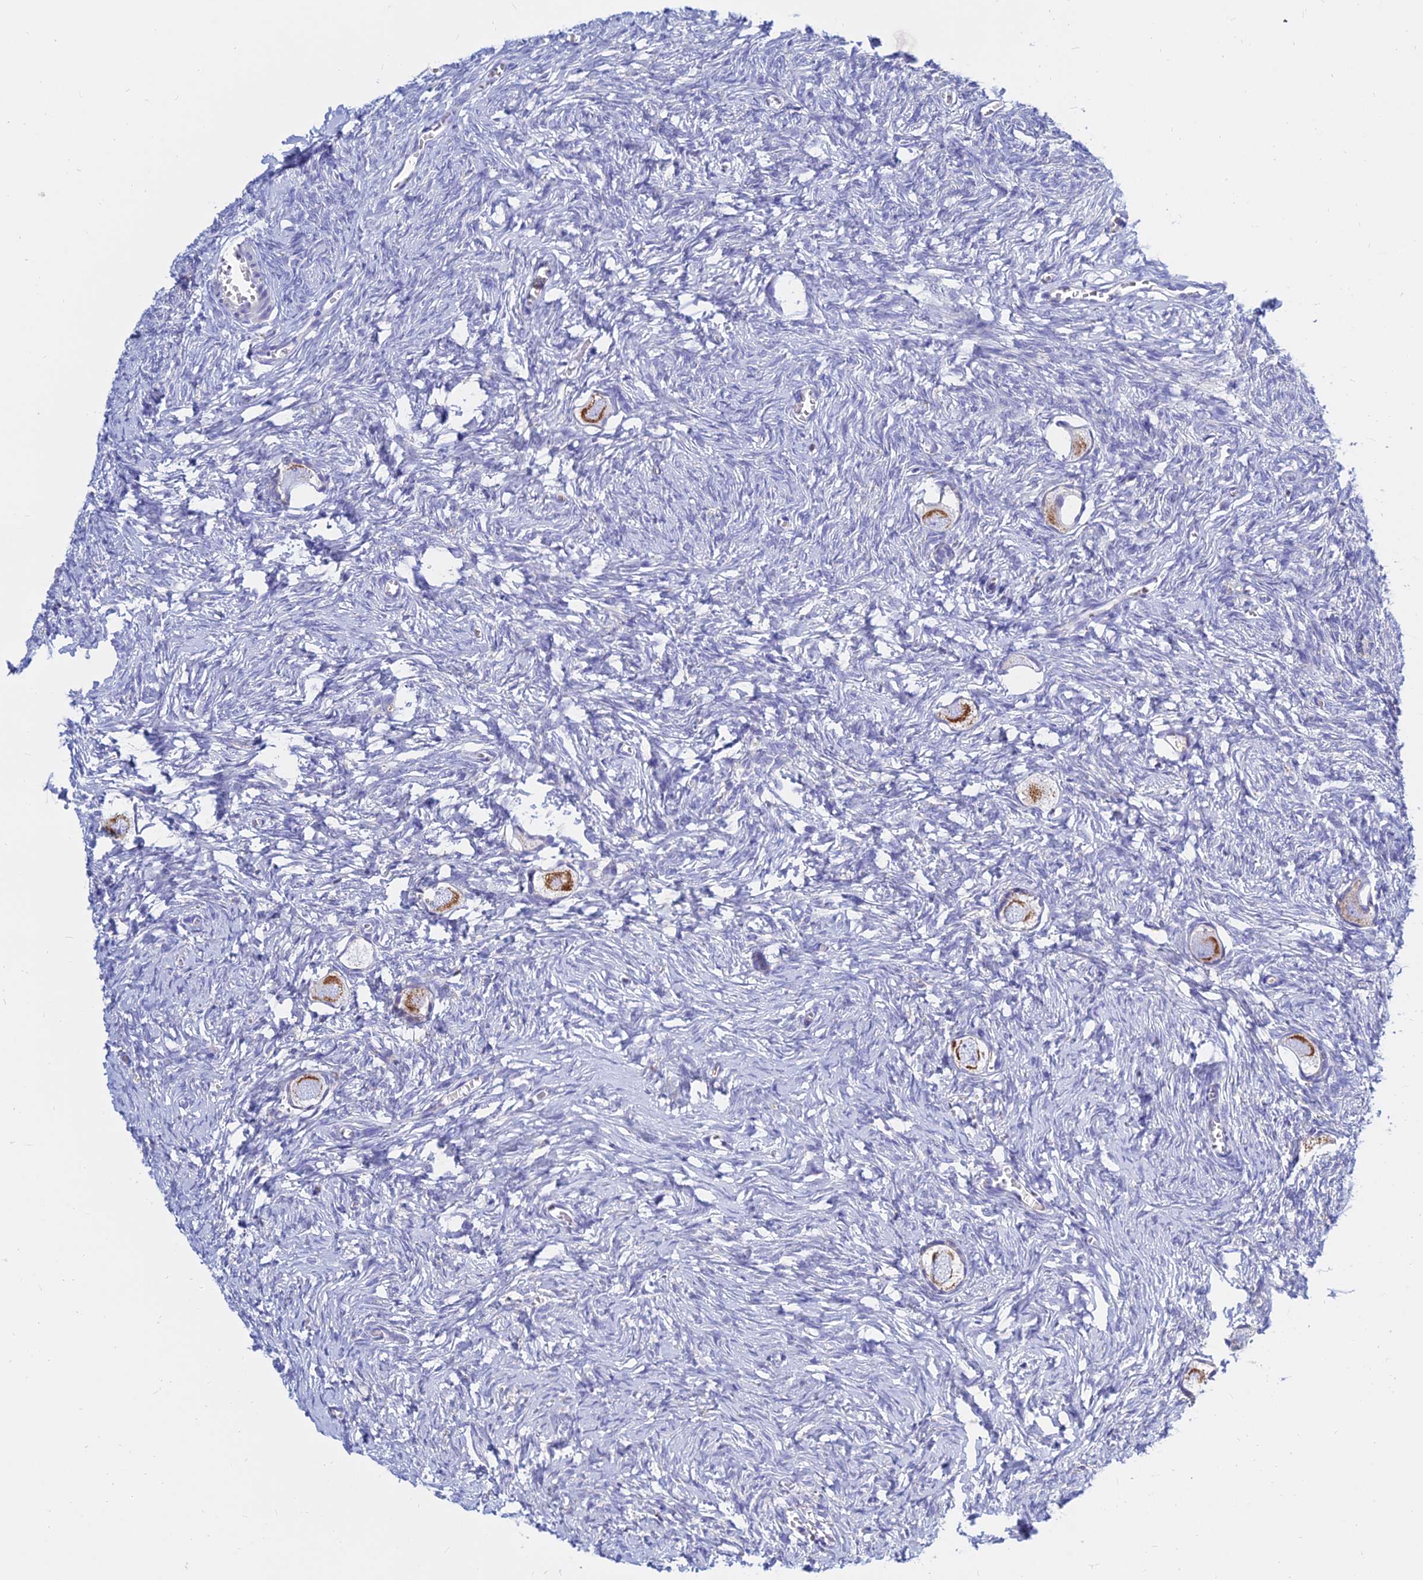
{"staining": {"intensity": "moderate", "quantity": ">75%", "location": "cytoplasmic/membranous"}, "tissue": "ovary", "cell_type": "Follicle cells", "image_type": "normal", "snomed": [{"axis": "morphology", "description": "Normal tissue, NOS"}, {"axis": "topography", "description": "Ovary"}], "caption": "Immunohistochemical staining of normal human ovary shows >75% levels of moderate cytoplasmic/membranous protein expression in approximately >75% of follicle cells. The protein of interest is stained brown, and the nuclei are stained in blue (DAB (3,3'-diaminobenzidine) IHC with brightfield microscopy, high magnification).", "gene": "MGST1", "patient": {"sex": "female", "age": 27}}